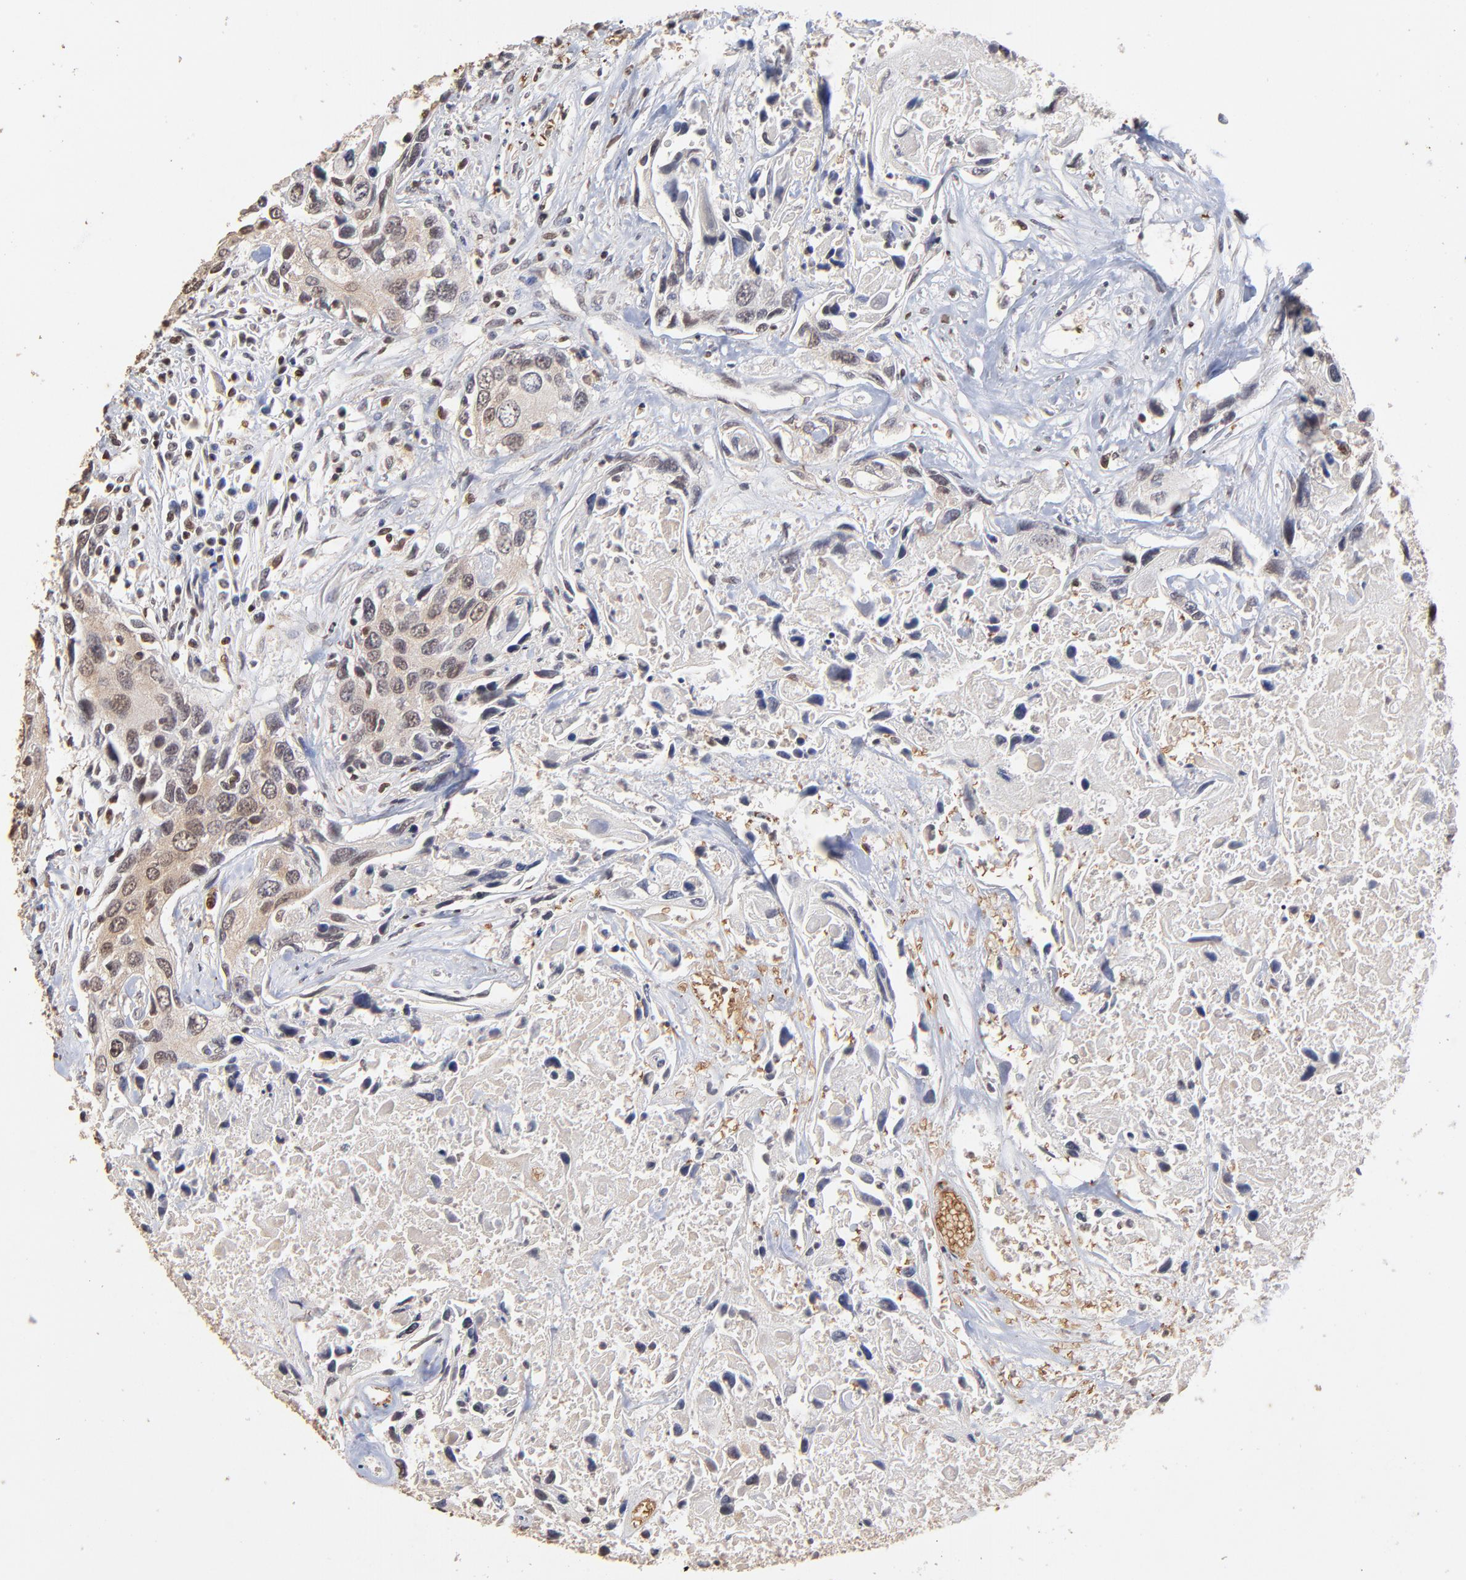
{"staining": {"intensity": "moderate", "quantity": "25%-75%", "location": "cytoplasmic/membranous,nuclear"}, "tissue": "urothelial cancer", "cell_type": "Tumor cells", "image_type": "cancer", "snomed": [{"axis": "morphology", "description": "Urothelial carcinoma, High grade"}, {"axis": "topography", "description": "Urinary bladder"}], "caption": "Brown immunohistochemical staining in high-grade urothelial carcinoma demonstrates moderate cytoplasmic/membranous and nuclear positivity in about 25%-75% of tumor cells. The staining was performed using DAB, with brown indicating positive protein expression. Nuclei are stained blue with hematoxylin.", "gene": "CASP1", "patient": {"sex": "male", "age": 71}}